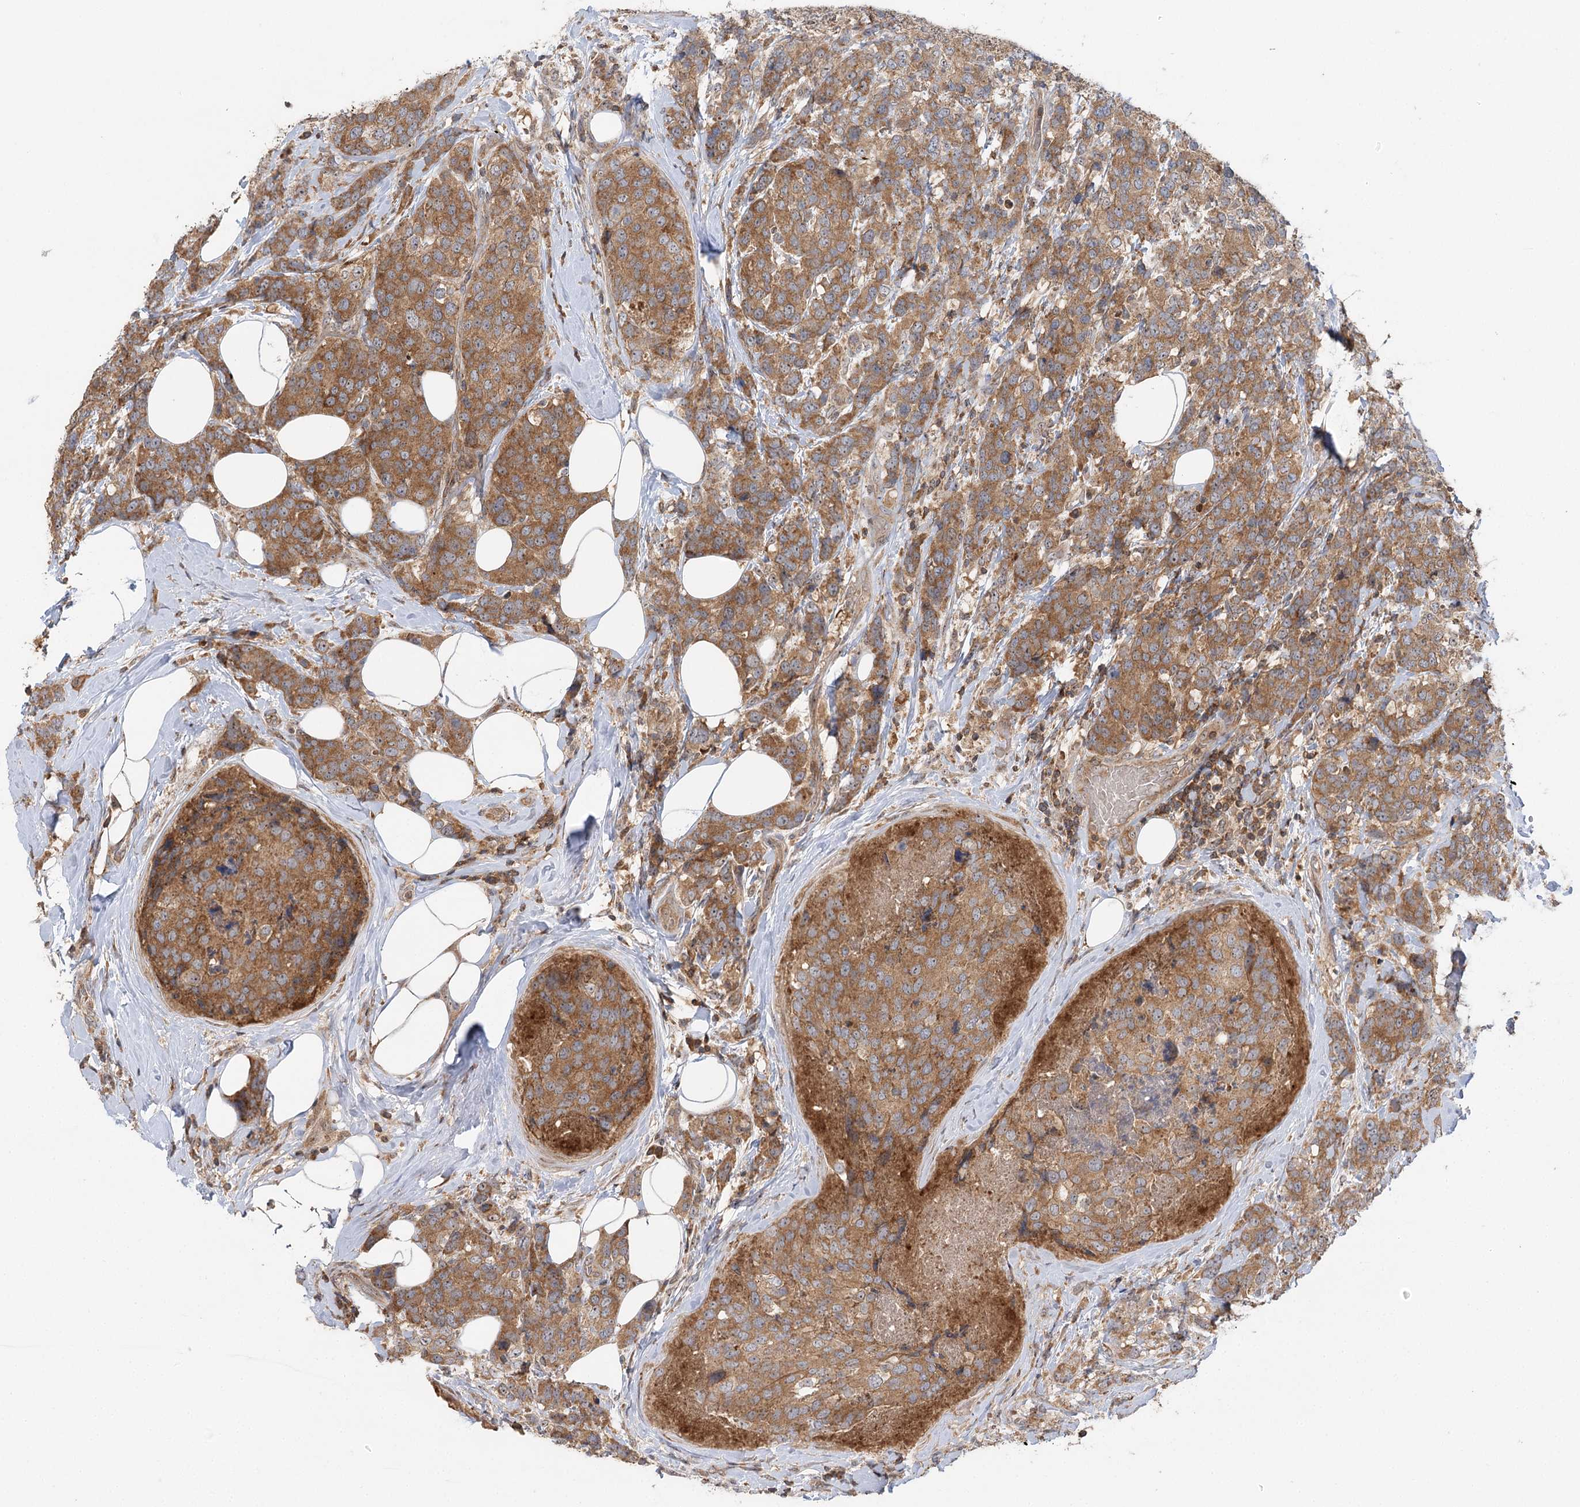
{"staining": {"intensity": "moderate", "quantity": ">75%", "location": "cytoplasmic/membranous,nuclear"}, "tissue": "breast cancer", "cell_type": "Tumor cells", "image_type": "cancer", "snomed": [{"axis": "morphology", "description": "Lobular carcinoma"}, {"axis": "topography", "description": "Breast"}], "caption": "Breast cancer (lobular carcinoma) tissue reveals moderate cytoplasmic/membranous and nuclear positivity in approximately >75% of tumor cells, visualized by immunohistochemistry.", "gene": "RAPGEF6", "patient": {"sex": "female", "age": 59}}